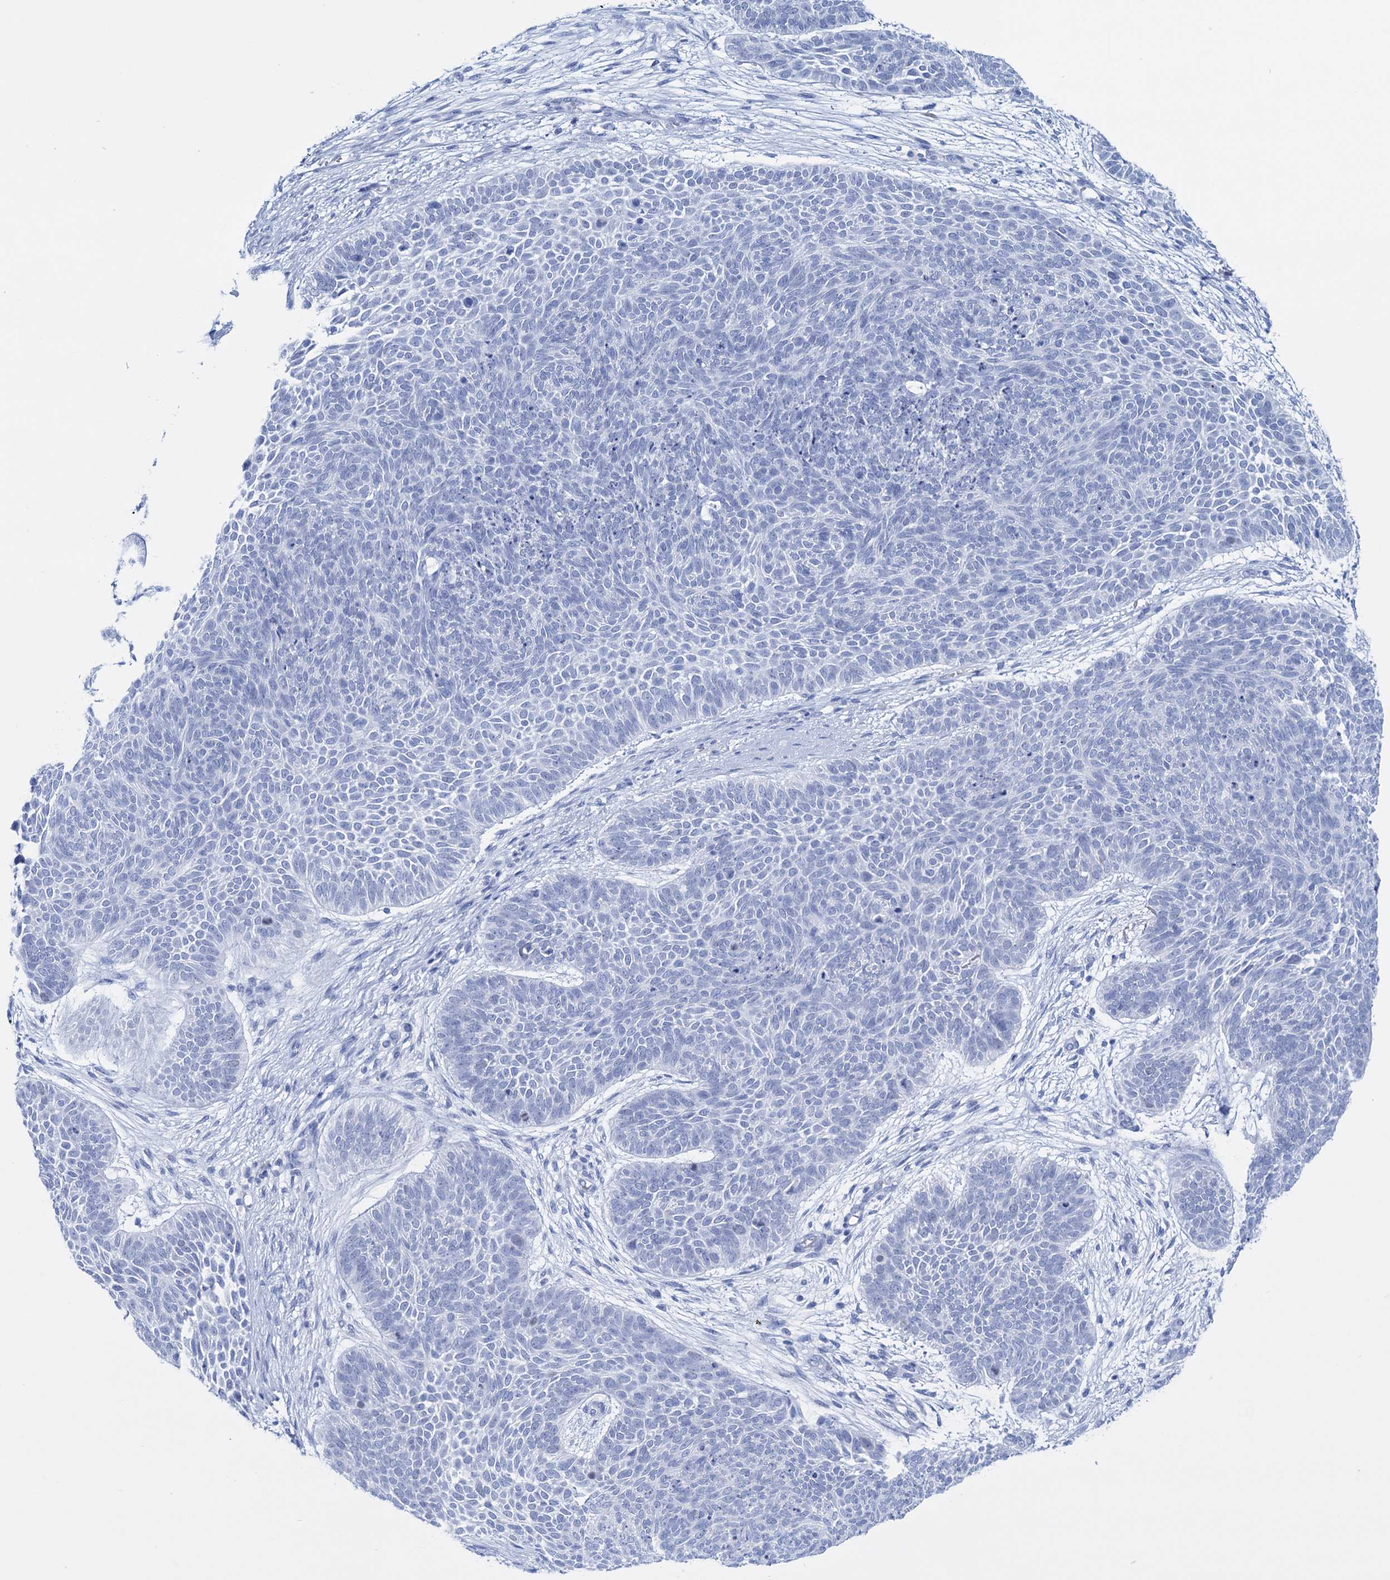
{"staining": {"intensity": "negative", "quantity": "none", "location": "none"}, "tissue": "skin cancer", "cell_type": "Tumor cells", "image_type": "cancer", "snomed": [{"axis": "morphology", "description": "Basal cell carcinoma"}, {"axis": "topography", "description": "Skin"}], "caption": "DAB immunohistochemical staining of human skin cancer exhibits no significant expression in tumor cells.", "gene": "FBXW12", "patient": {"sex": "male", "age": 85}}